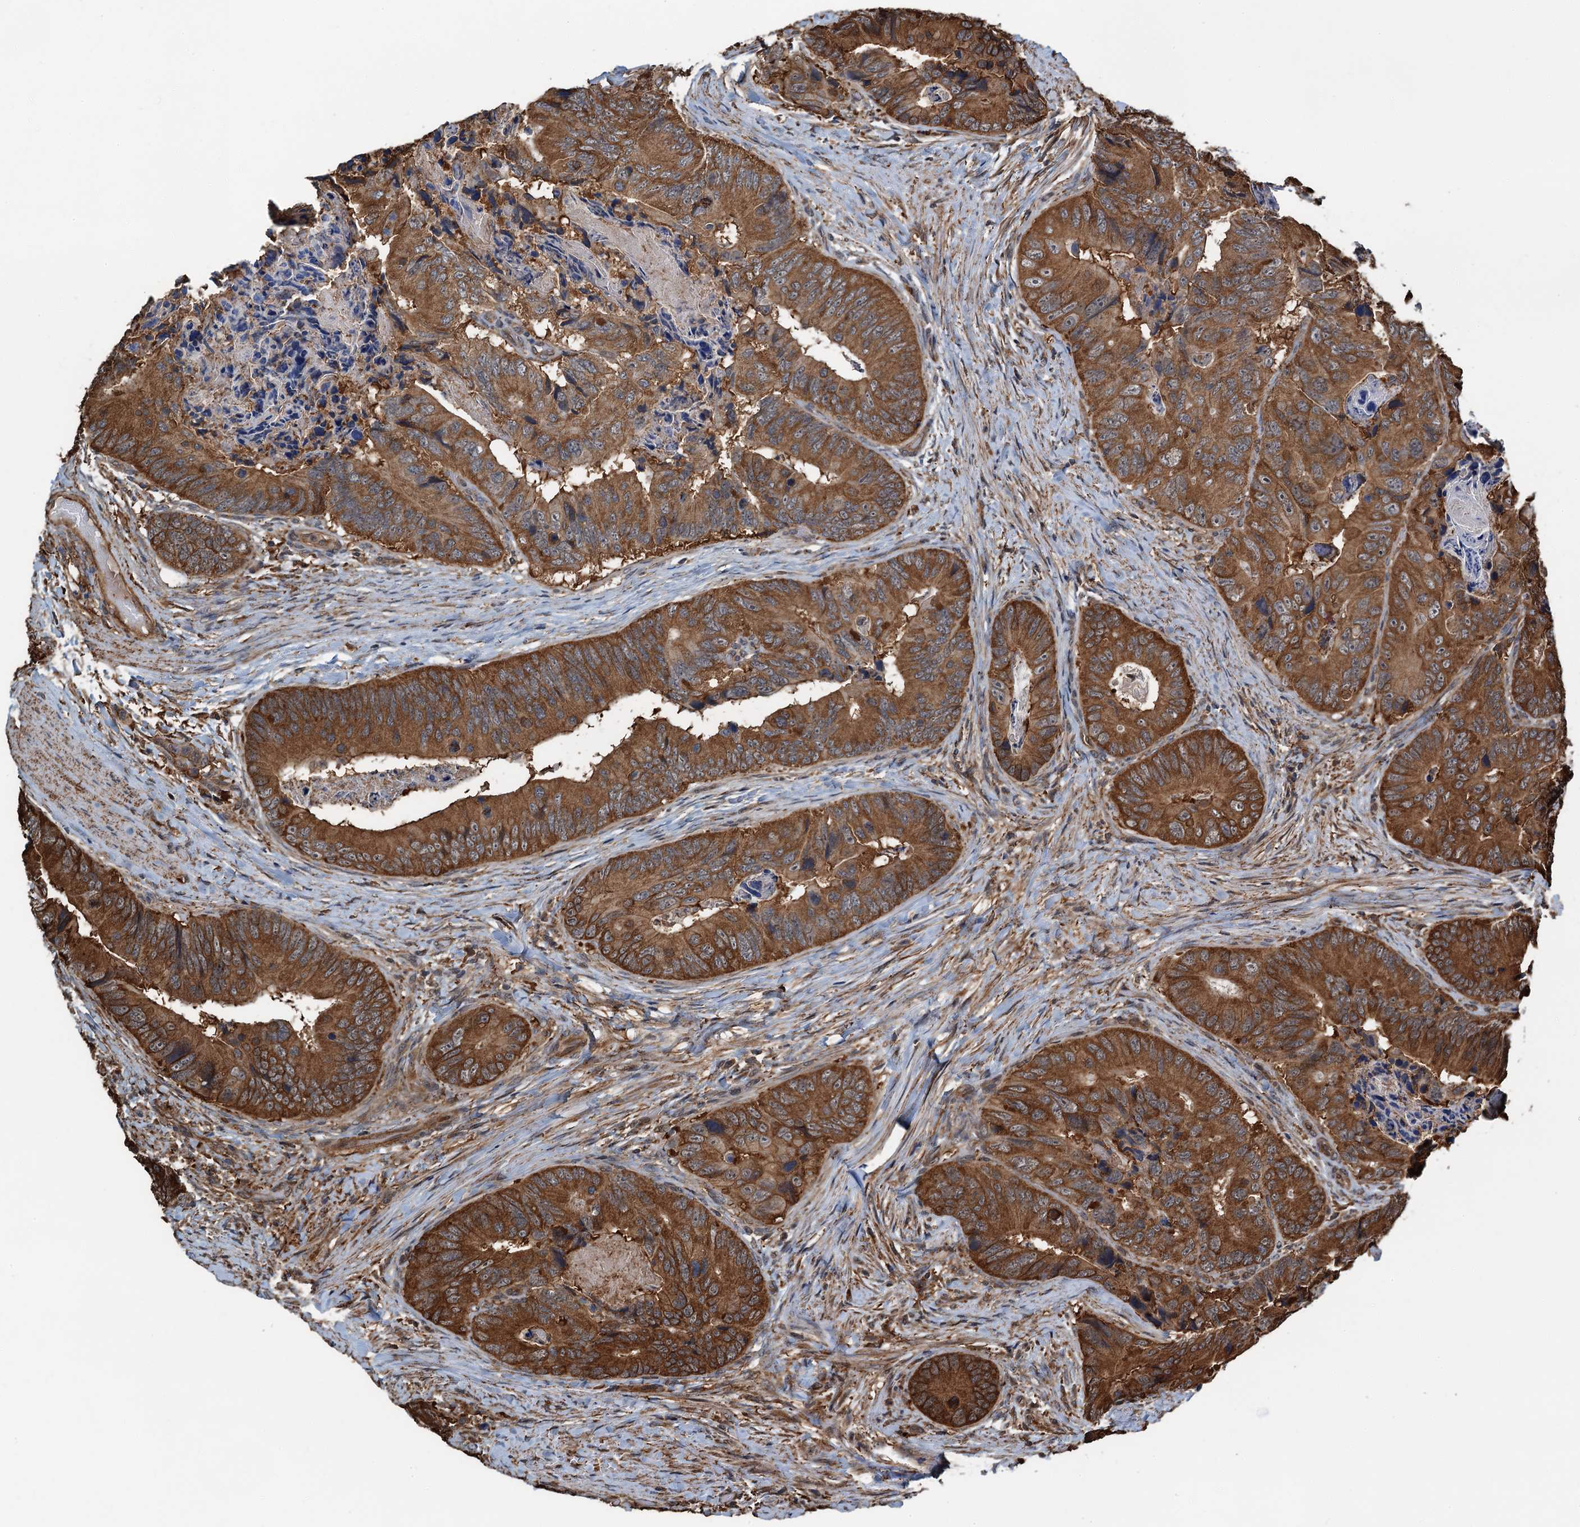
{"staining": {"intensity": "strong", "quantity": ">75%", "location": "cytoplasmic/membranous"}, "tissue": "colorectal cancer", "cell_type": "Tumor cells", "image_type": "cancer", "snomed": [{"axis": "morphology", "description": "Adenocarcinoma, NOS"}, {"axis": "topography", "description": "Colon"}], "caption": "Immunohistochemical staining of human adenocarcinoma (colorectal) demonstrates high levels of strong cytoplasmic/membranous positivity in approximately >75% of tumor cells. The protein is shown in brown color, while the nuclei are stained blue.", "gene": "WHAMM", "patient": {"sex": "male", "age": 84}}